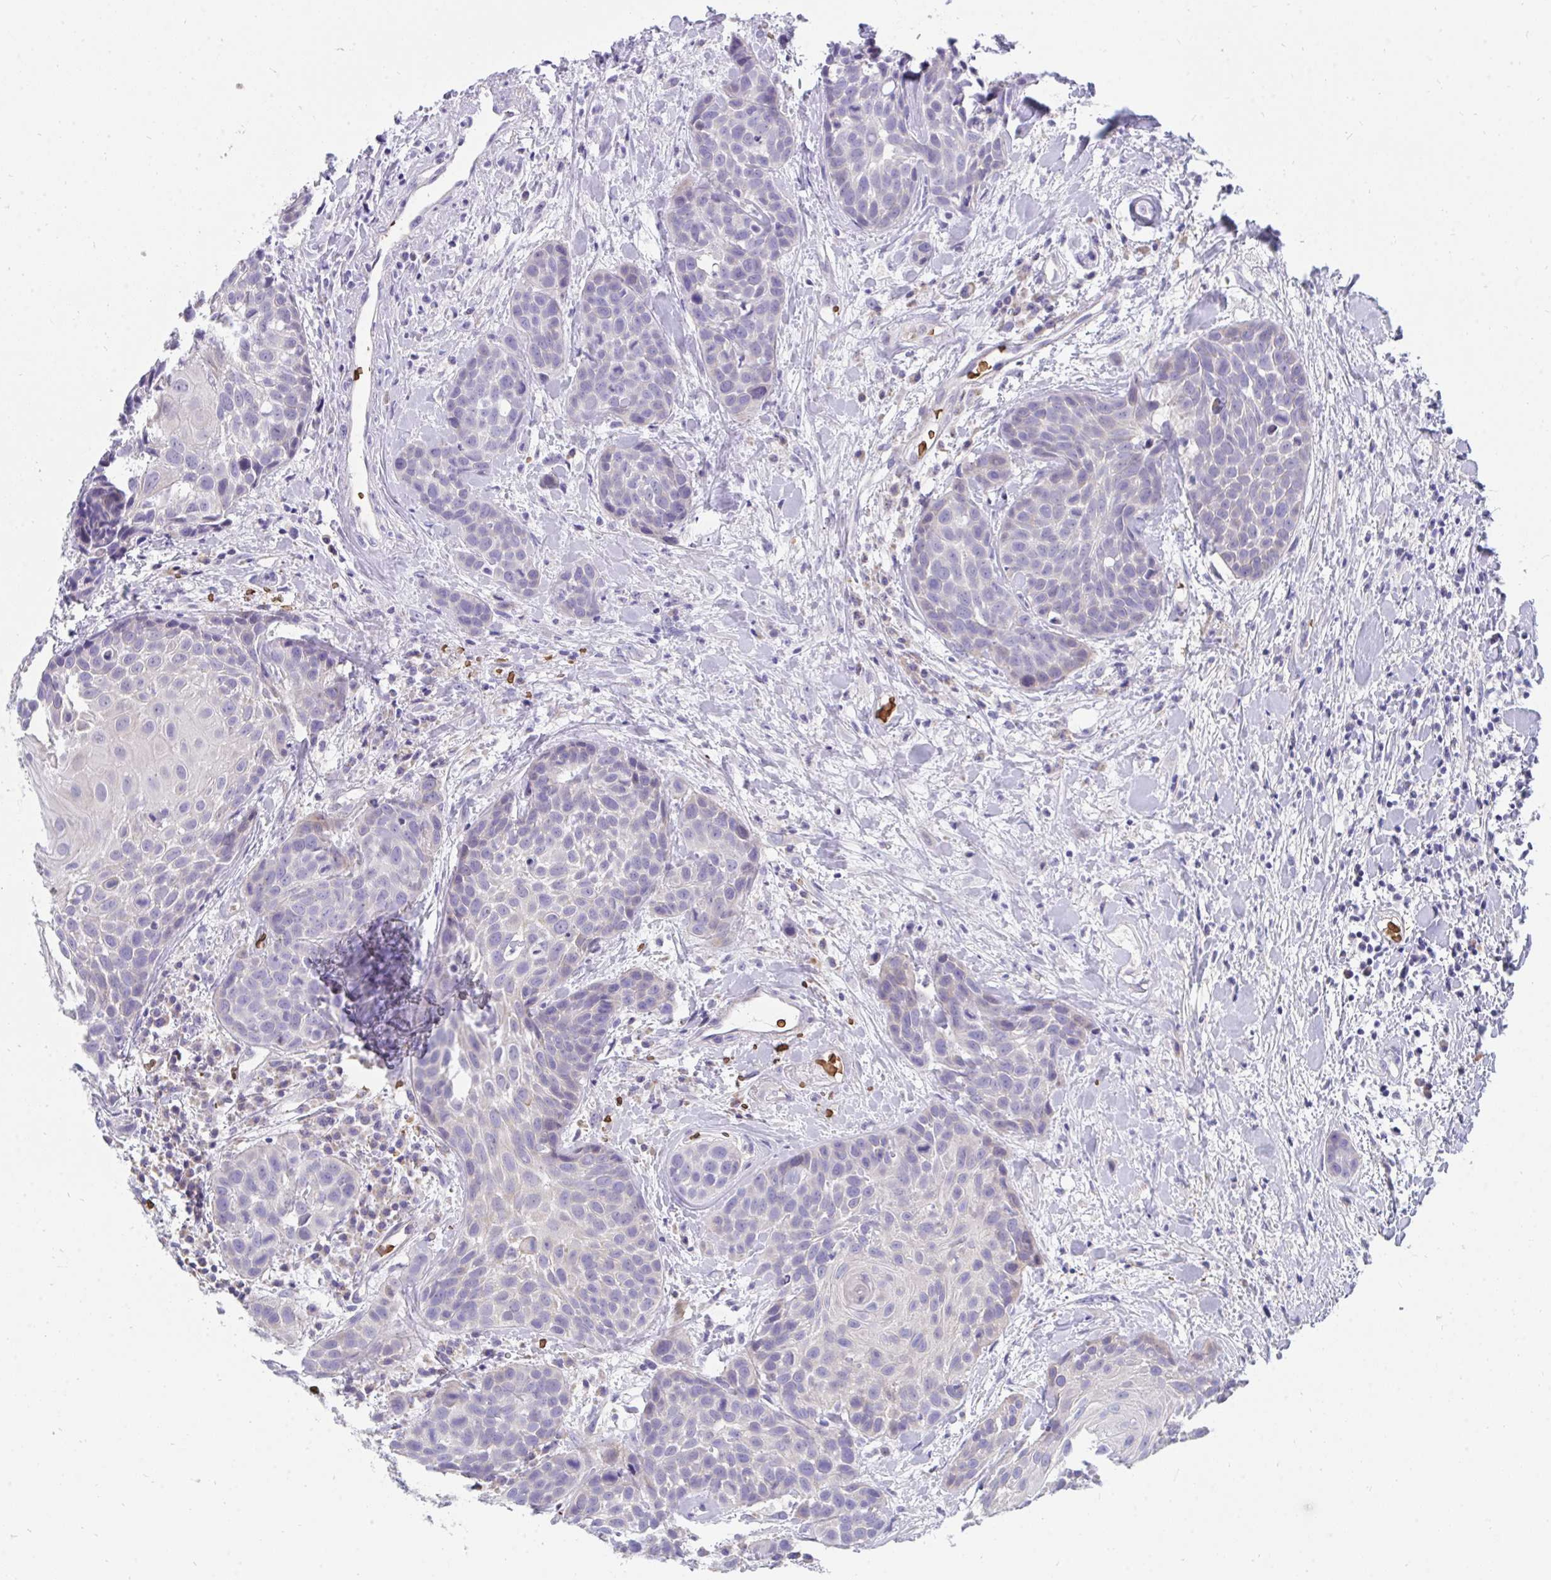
{"staining": {"intensity": "negative", "quantity": "none", "location": "none"}, "tissue": "head and neck cancer", "cell_type": "Tumor cells", "image_type": "cancer", "snomed": [{"axis": "morphology", "description": "Squamous cell carcinoma, NOS"}, {"axis": "topography", "description": "Head-Neck"}], "caption": "Tumor cells show no significant protein staining in head and neck cancer (squamous cell carcinoma).", "gene": "MROH2B", "patient": {"sex": "female", "age": 50}}